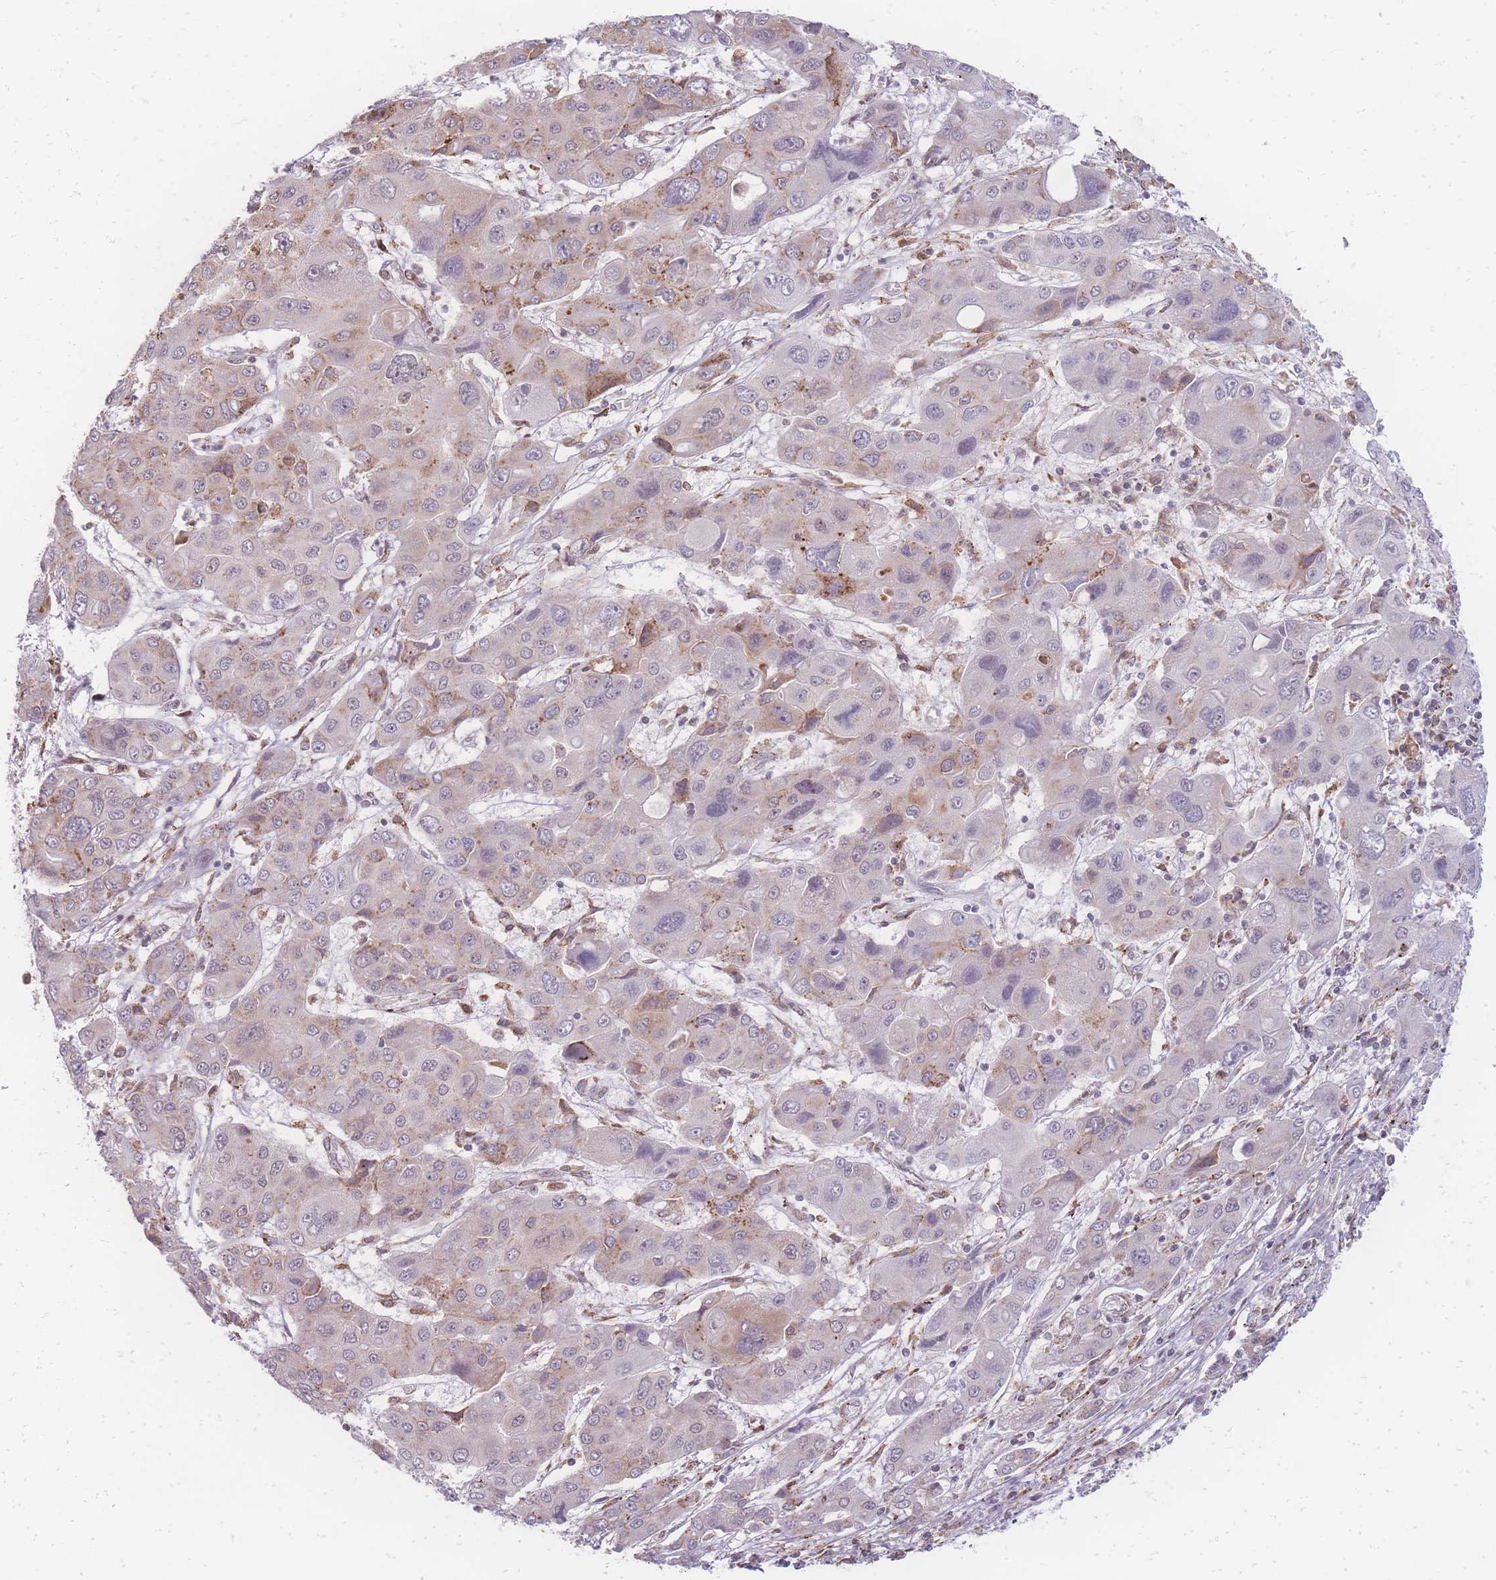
{"staining": {"intensity": "moderate", "quantity": "<25%", "location": "cytoplasmic/membranous"}, "tissue": "liver cancer", "cell_type": "Tumor cells", "image_type": "cancer", "snomed": [{"axis": "morphology", "description": "Cholangiocarcinoma"}, {"axis": "topography", "description": "Liver"}], "caption": "A high-resolution histopathology image shows immunohistochemistry staining of liver cholangiocarcinoma, which exhibits moderate cytoplasmic/membranous staining in approximately <25% of tumor cells.", "gene": "ZC3H13", "patient": {"sex": "male", "age": 67}}